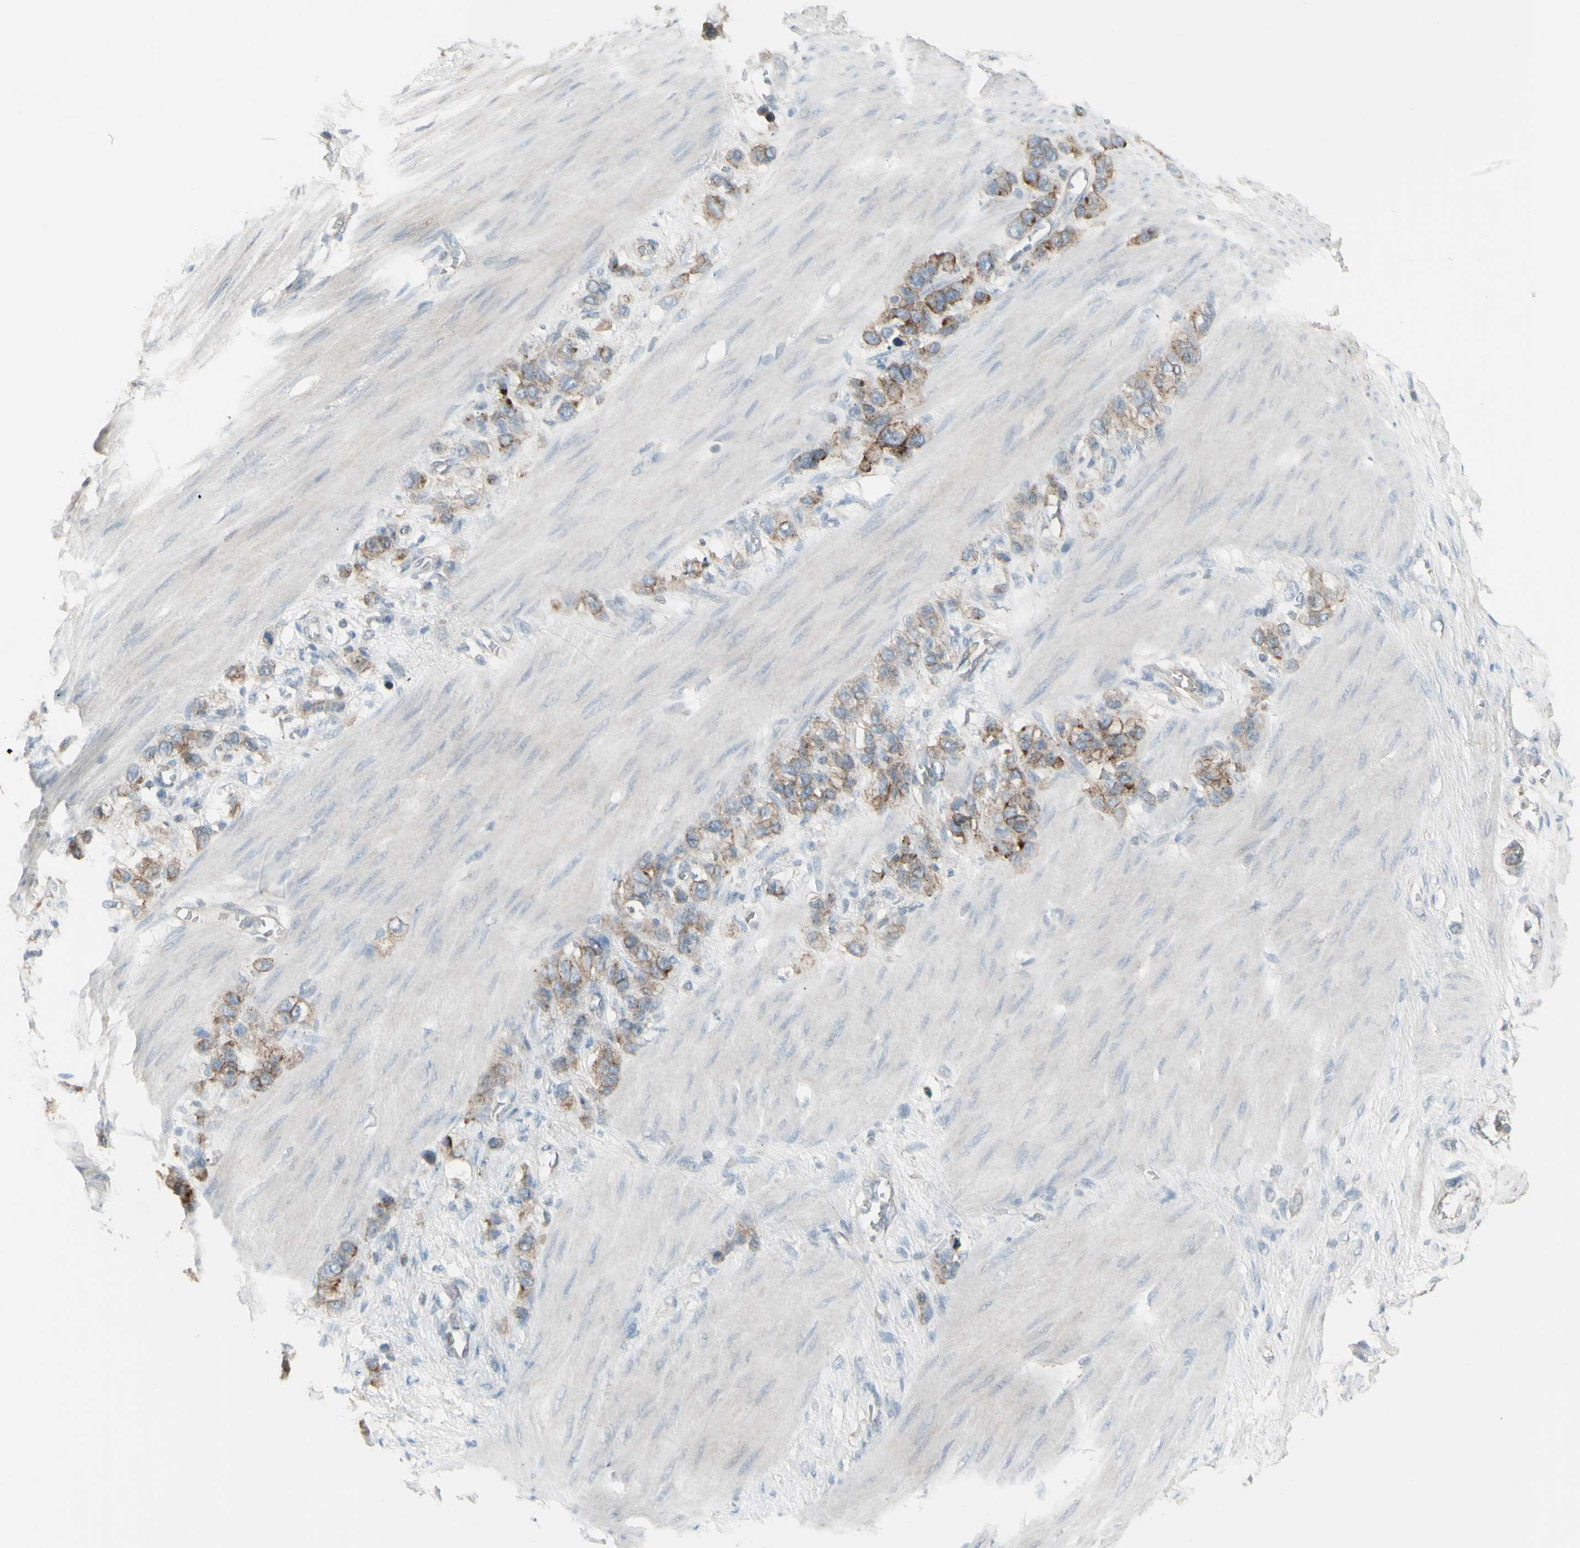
{"staining": {"intensity": "moderate", "quantity": "25%-75%", "location": "cytoplasmic/membranous"}, "tissue": "stomach cancer", "cell_type": "Tumor cells", "image_type": "cancer", "snomed": [{"axis": "morphology", "description": "Adenocarcinoma, NOS"}, {"axis": "morphology", "description": "Adenocarcinoma, High grade"}, {"axis": "topography", "description": "Stomach, upper"}, {"axis": "topography", "description": "Stomach, lower"}], "caption": "The immunohistochemical stain highlights moderate cytoplasmic/membranous staining in tumor cells of adenocarcinoma (stomach) tissue. (brown staining indicates protein expression, while blue staining denotes nuclei).", "gene": "FXYD3", "patient": {"sex": "female", "age": 65}}